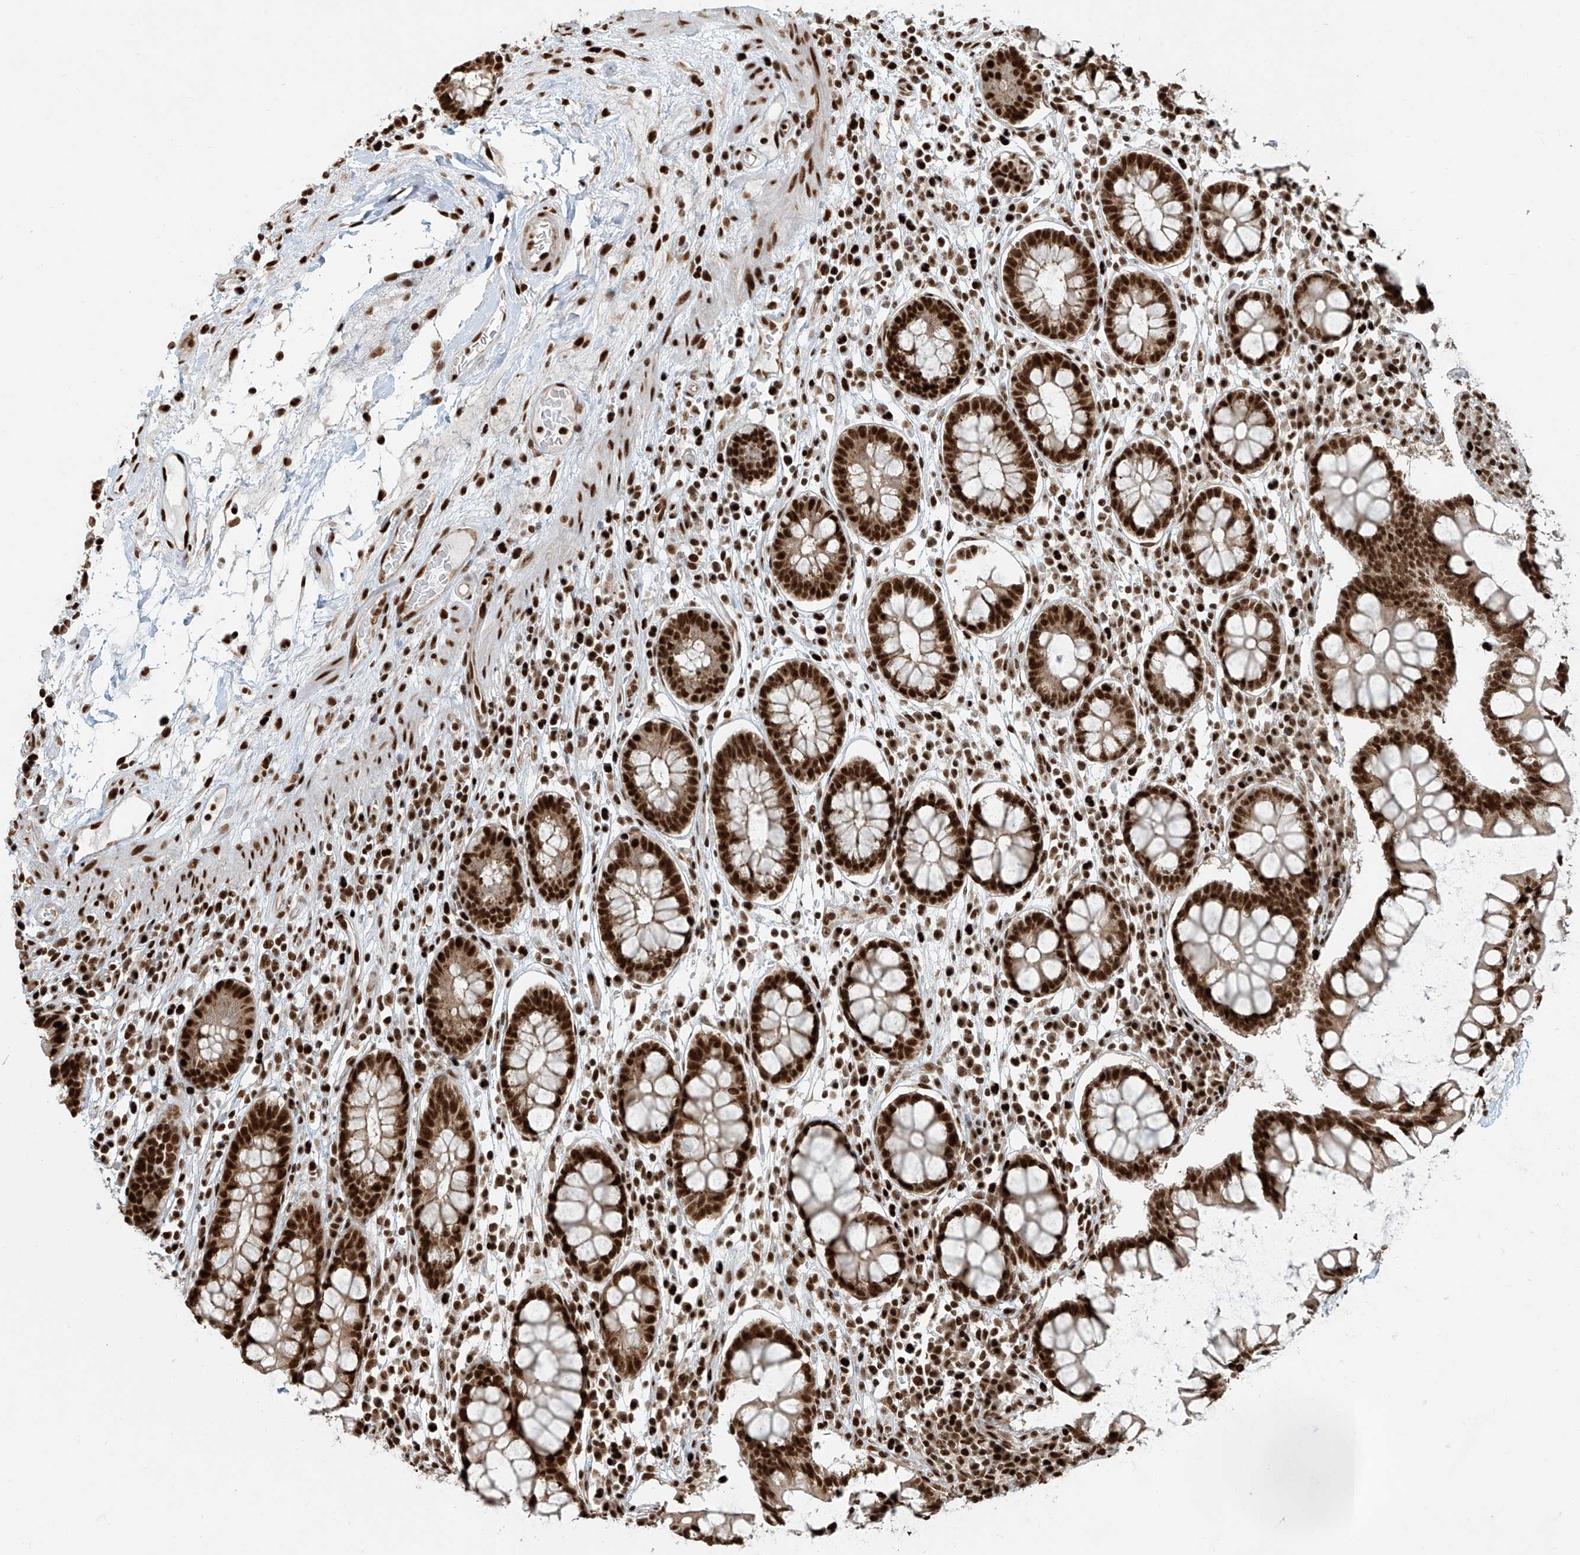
{"staining": {"intensity": "strong", "quantity": ">75%", "location": "nuclear"}, "tissue": "colon", "cell_type": "Endothelial cells", "image_type": "normal", "snomed": [{"axis": "morphology", "description": "Normal tissue, NOS"}, {"axis": "topography", "description": "Colon"}], "caption": "Immunohistochemical staining of normal human colon demonstrates high levels of strong nuclear expression in about >75% of endothelial cells. The protein is shown in brown color, while the nuclei are stained blue.", "gene": "FAM193B", "patient": {"sex": "female", "age": 79}}